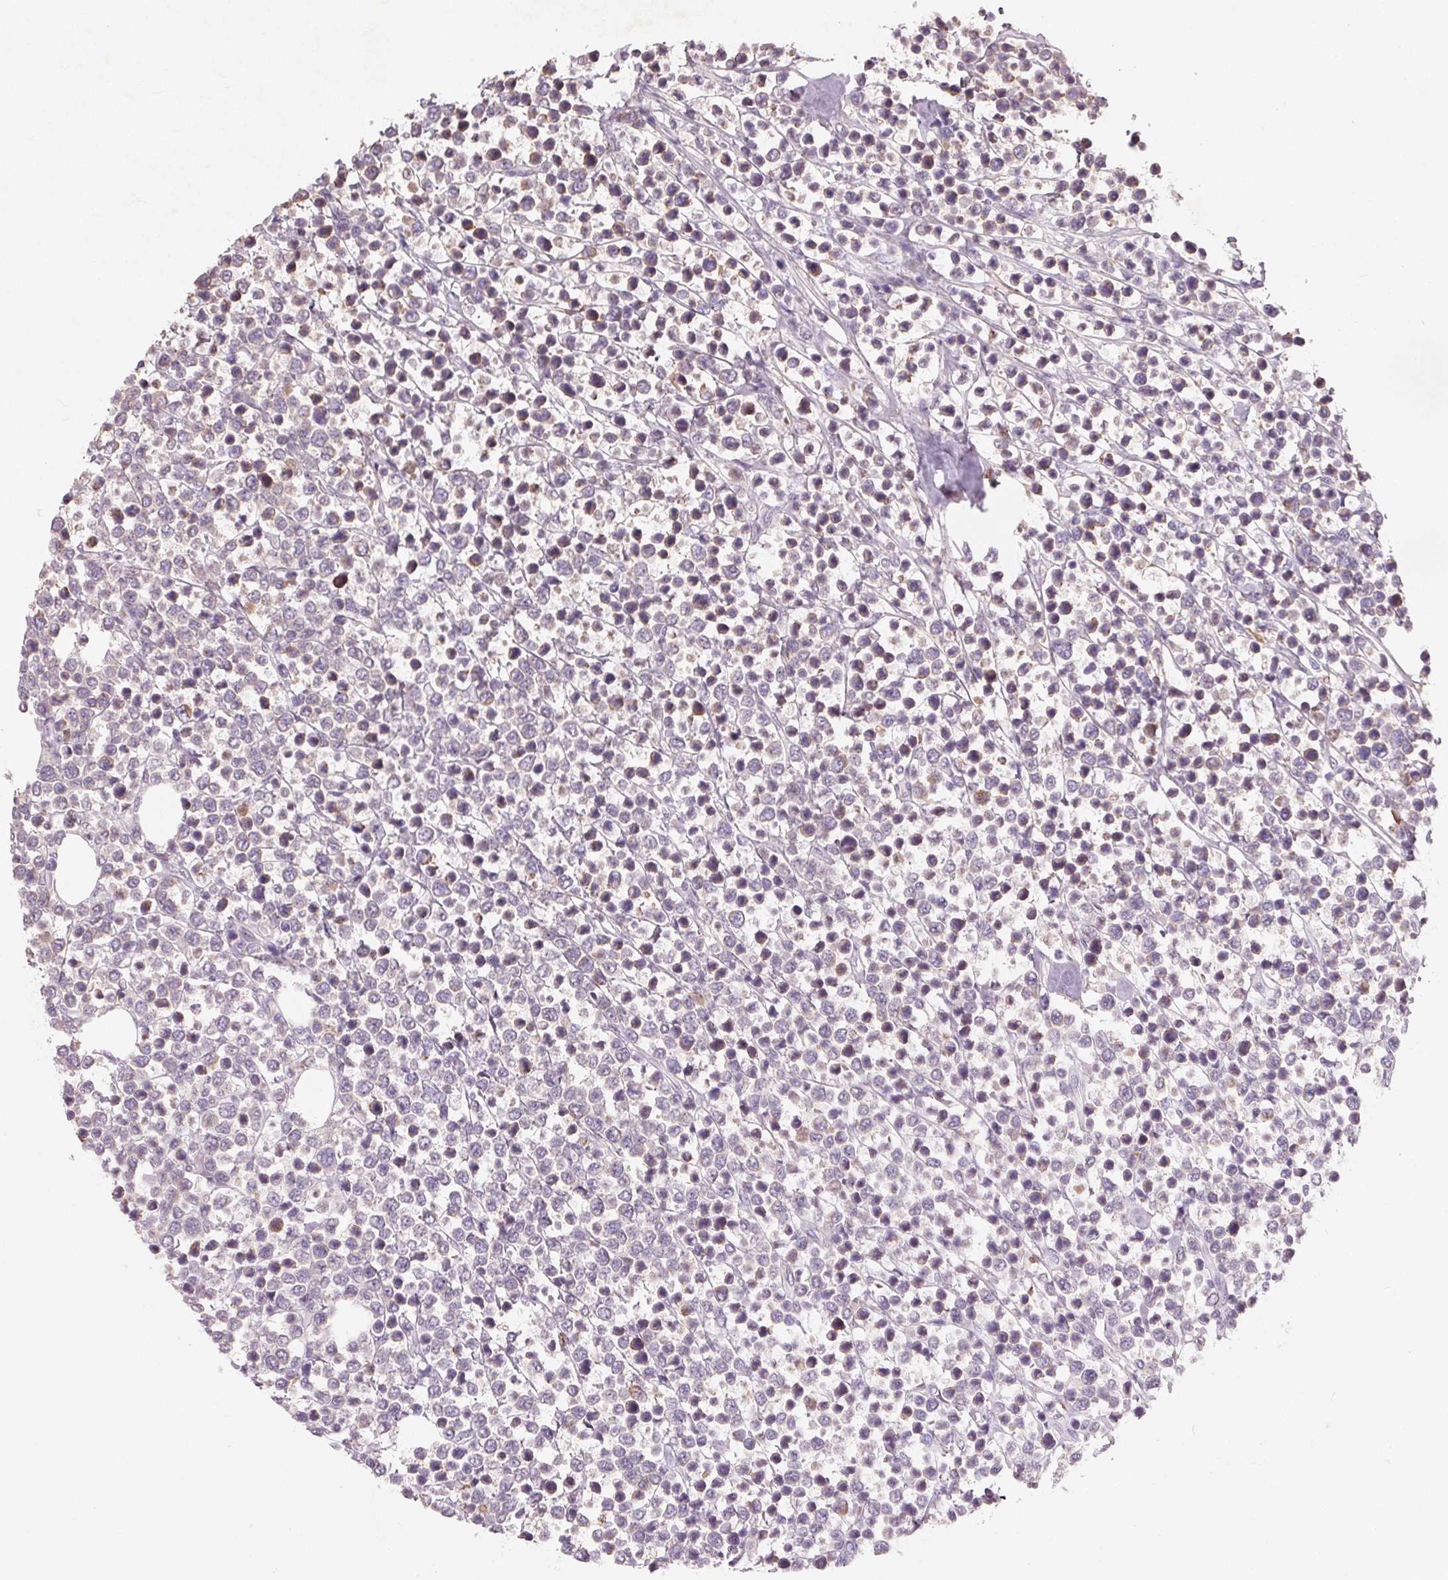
{"staining": {"intensity": "negative", "quantity": "none", "location": "none"}, "tissue": "lymphoma", "cell_type": "Tumor cells", "image_type": "cancer", "snomed": [{"axis": "morphology", "description": "Malignant lymphoma, non-Hodgkin's type, High grade"}, {"axis": "topography", "description": "Soft tissue"}], "caption": "Tumor cells are negative for protein expression in human malignant lymphoma, non-Hodgkin's type (high-grade).", "gene": "KCNK15", "patient": {"sex": "female", "age": 56}}